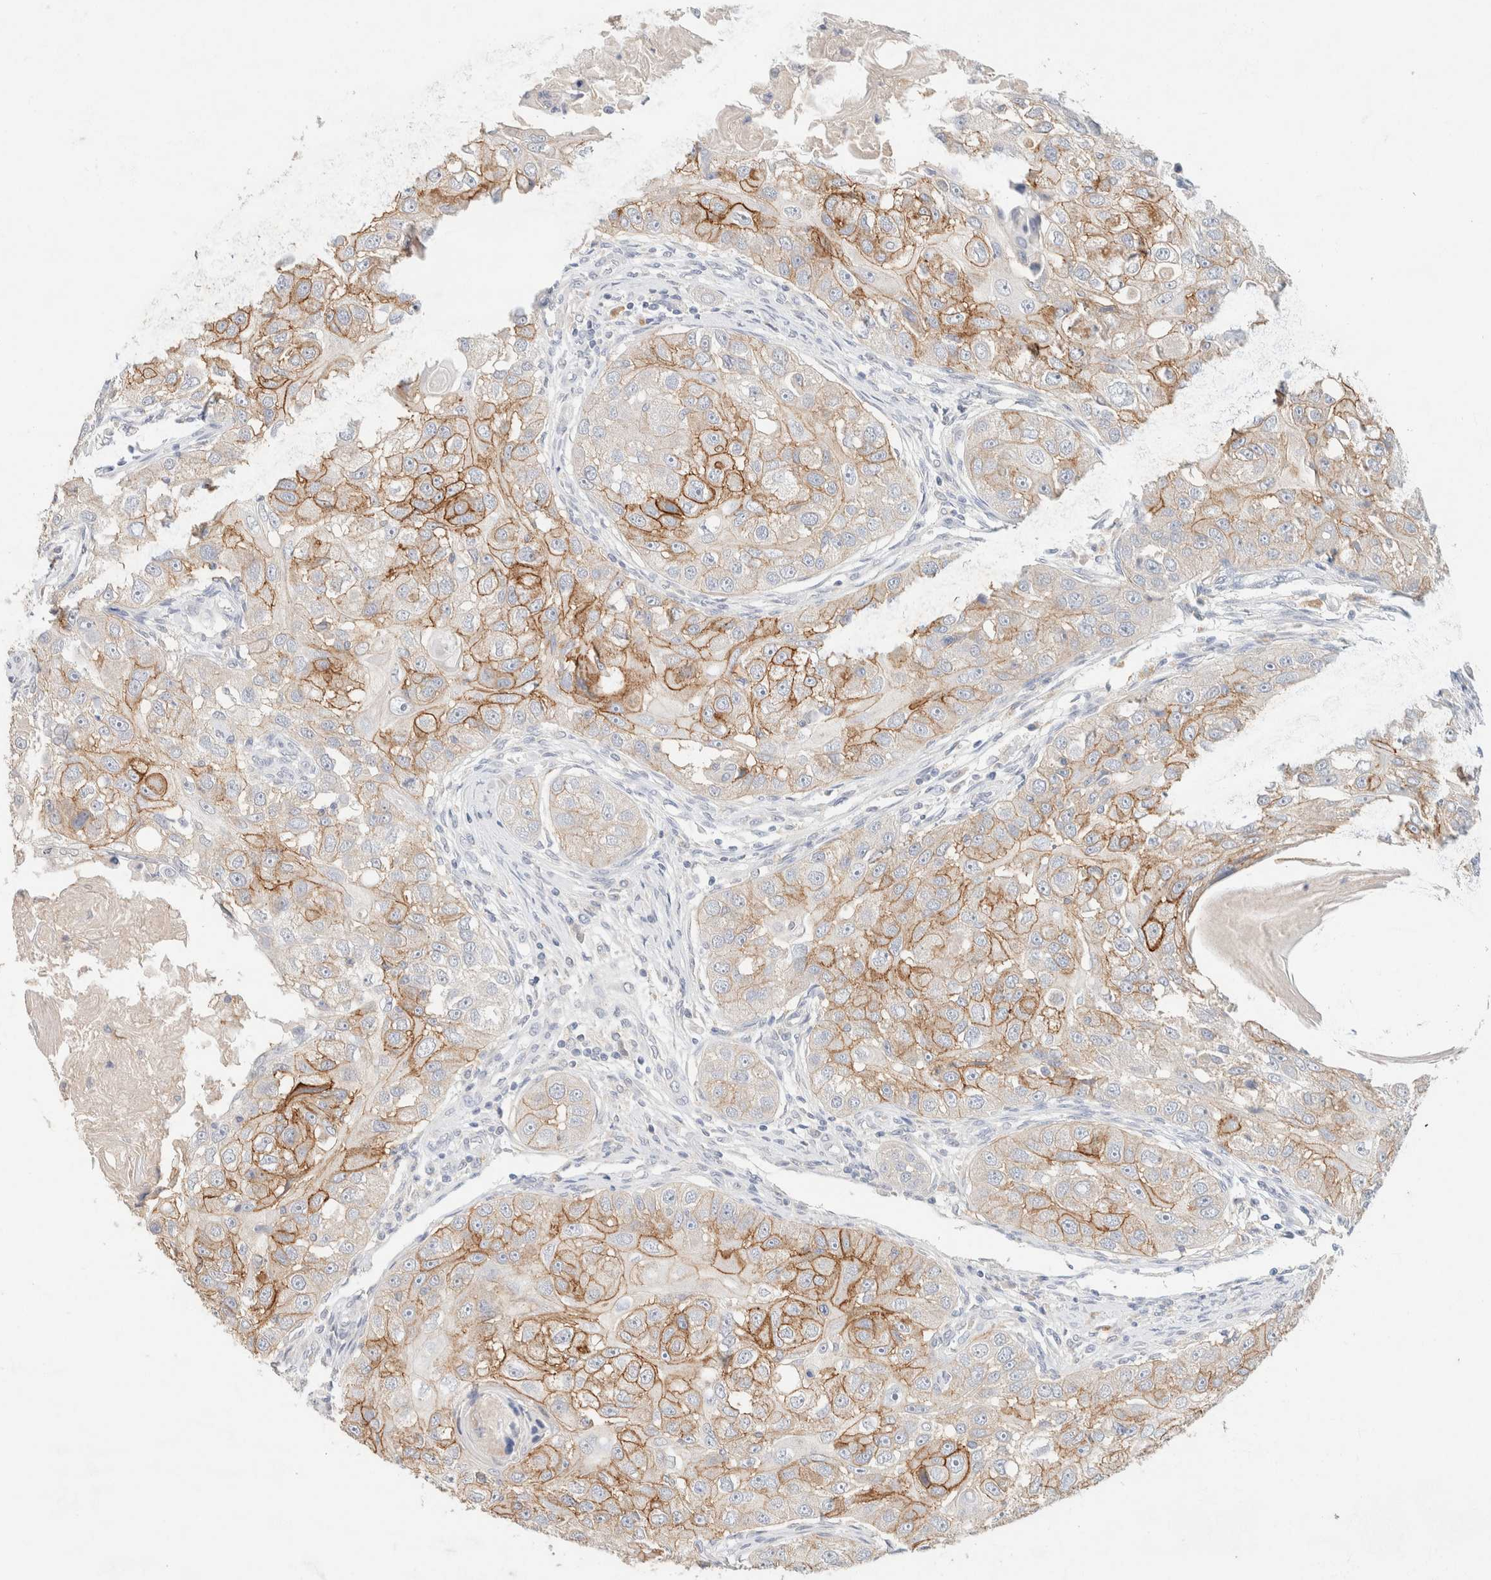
{"staining": {"intensity": "moderate", "quantity": "25%-75%", "location": "cytoplasmic/membranous"}, "tissue": "head and neck cancer", "cell_type": "Tumor cells", "image_type": "cancer", "snomed": [{"axis": "morphology", "description": "Normal tissue, NOS"}, {"axis": "morphology", "description": "Squamous cell carcinoma, NOS"}, {"axis": "topography", "description": "Skeletal muscle"}, {"axis": "topography", "description": "Head-Neck"}], "caption": "High-magnification brightfield microscopy of squamous cell carcinoma (head and neck) stained with DAB (brown) and counterstained with hematoxylin (blue). tumor cells exhibit moderate cytoplasmic/membranous positivity is identified in about25%-75% of cells.", "gene": "CA12", "patient": {"sex": "male", "age": 51}}